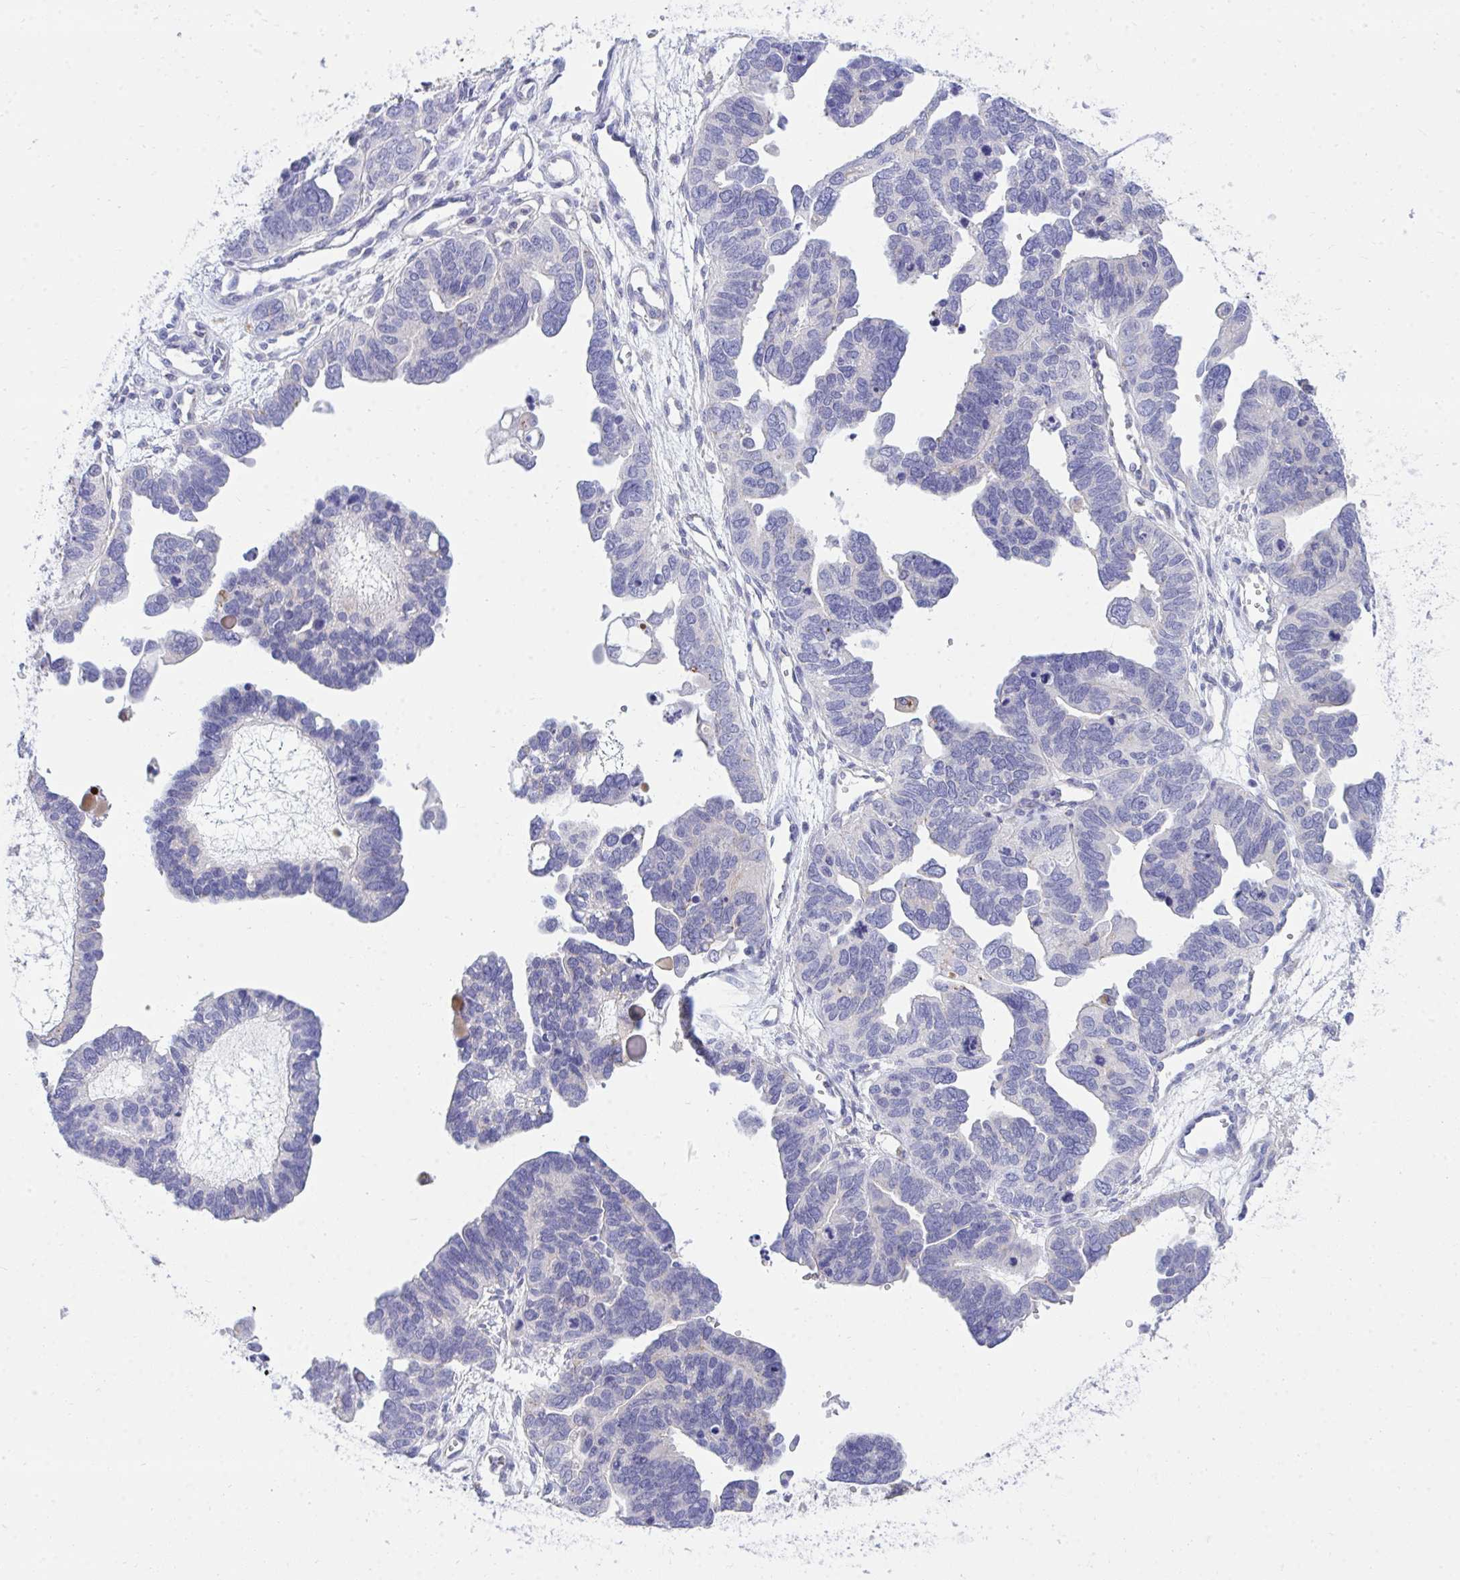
{"staining": {"intensity": "negative", "quantity": "none", "location": "none"}, "tissue": "ovarian cancer", "cell_type": "Tumor cells", "image_type": "cancer", "snomed": [{"axis": "morphology", "description": "Cystadenocarcinoma, serous, NOS"}, {"axis": "topography", "description": "Ovary"}], "caption": "Histopathology image shows no protein expression in tumor cells of serous cystadenocarcinoma (ovarian) tissue.", "gene": "TP53I11", "patient": {"sex": "female", "age": 51}}